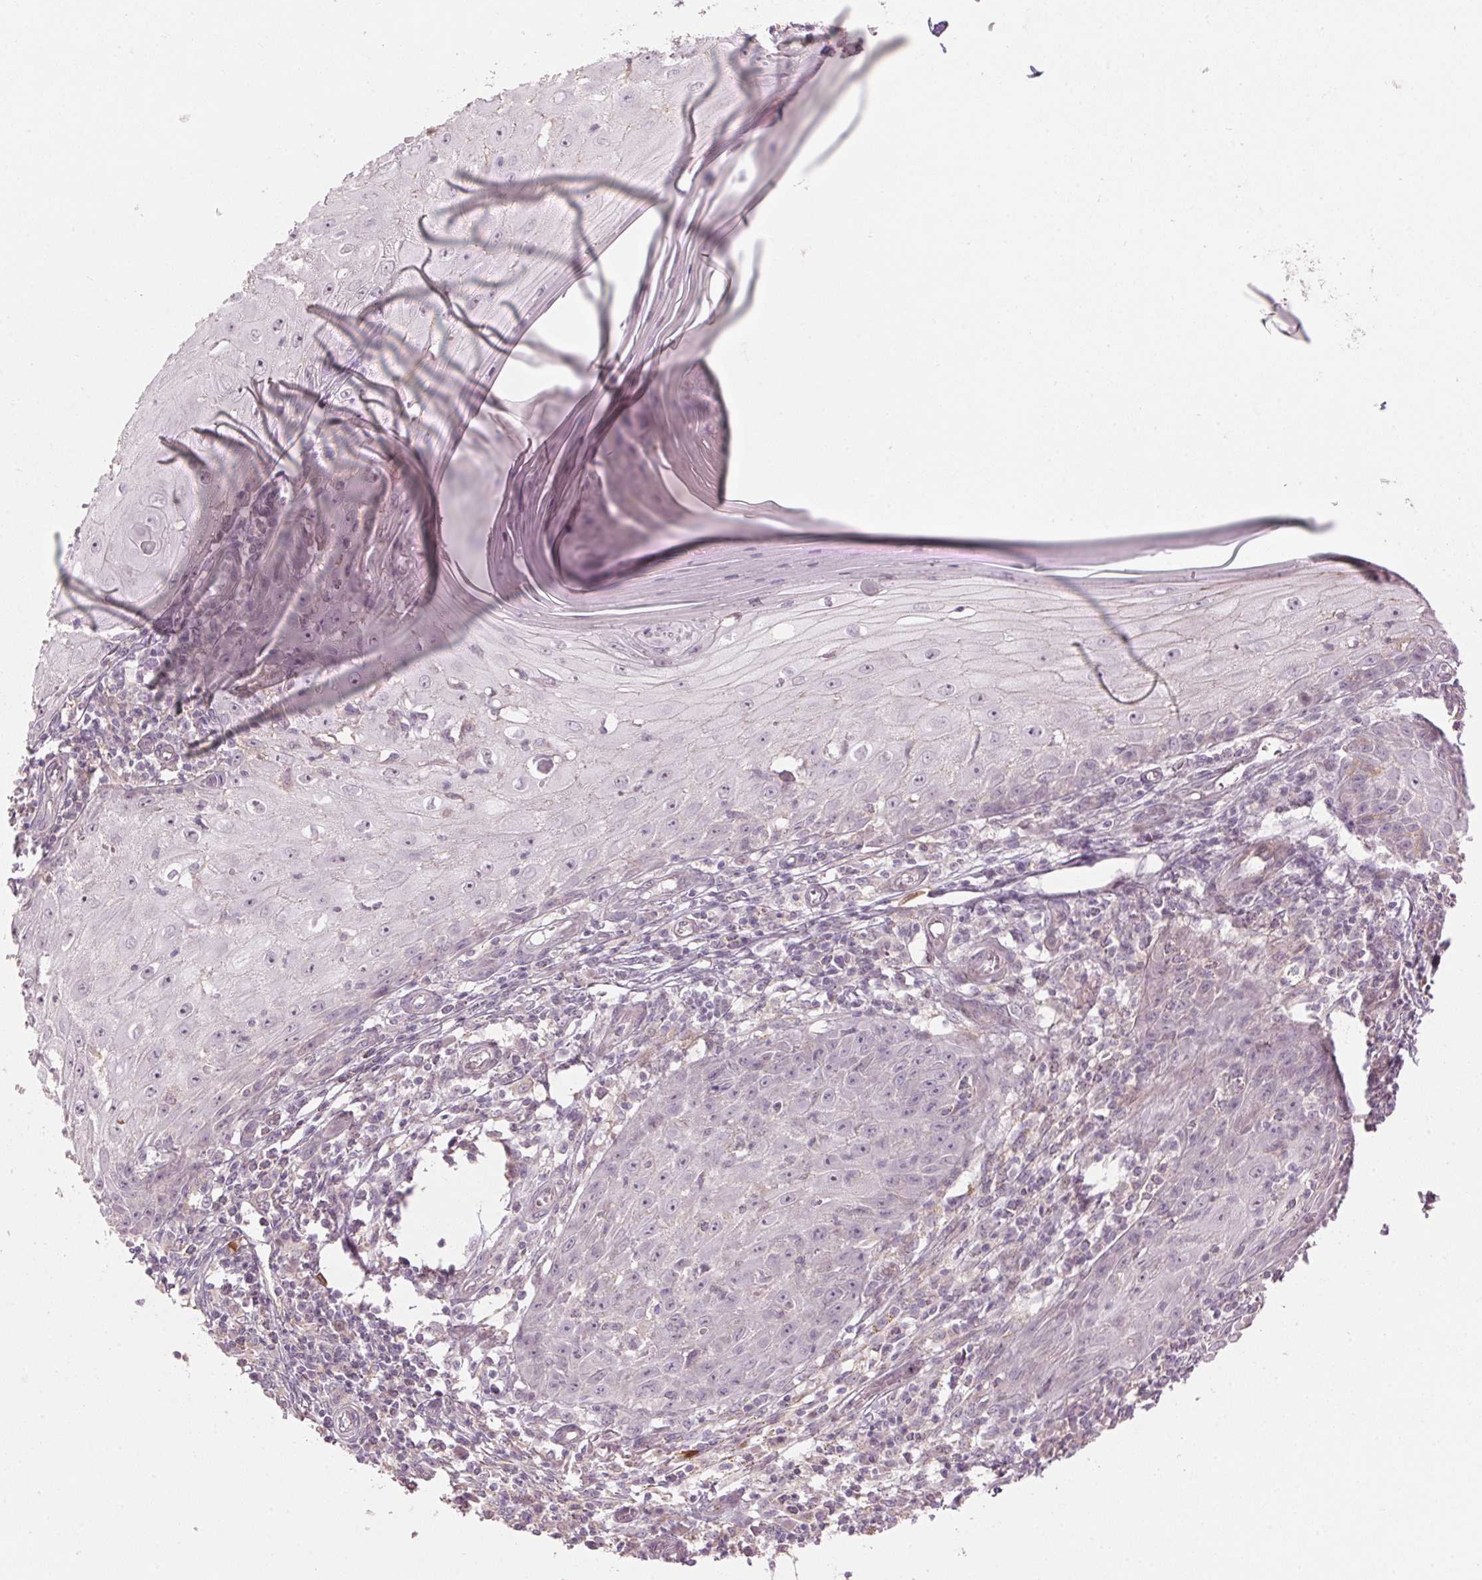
{"staining": {"intensity": "negative", "quantity": "none", "location": "none"}, "tissue": "skin cancer", "cell_type": "Tumor cells", "image_type": "cancer", "snomed": [{"axis": "morphology", "description": "Squamous cell carcinoma, NOS"}, {"axis": "topography", "description": "Skin"}], "caption": "Skin cancer (squamous cell carcinoma) stained for a protein using IHC reveals no staining tumor cells.", "gene": "TMED6", "patient": {"sex": "female", "age": 73}}